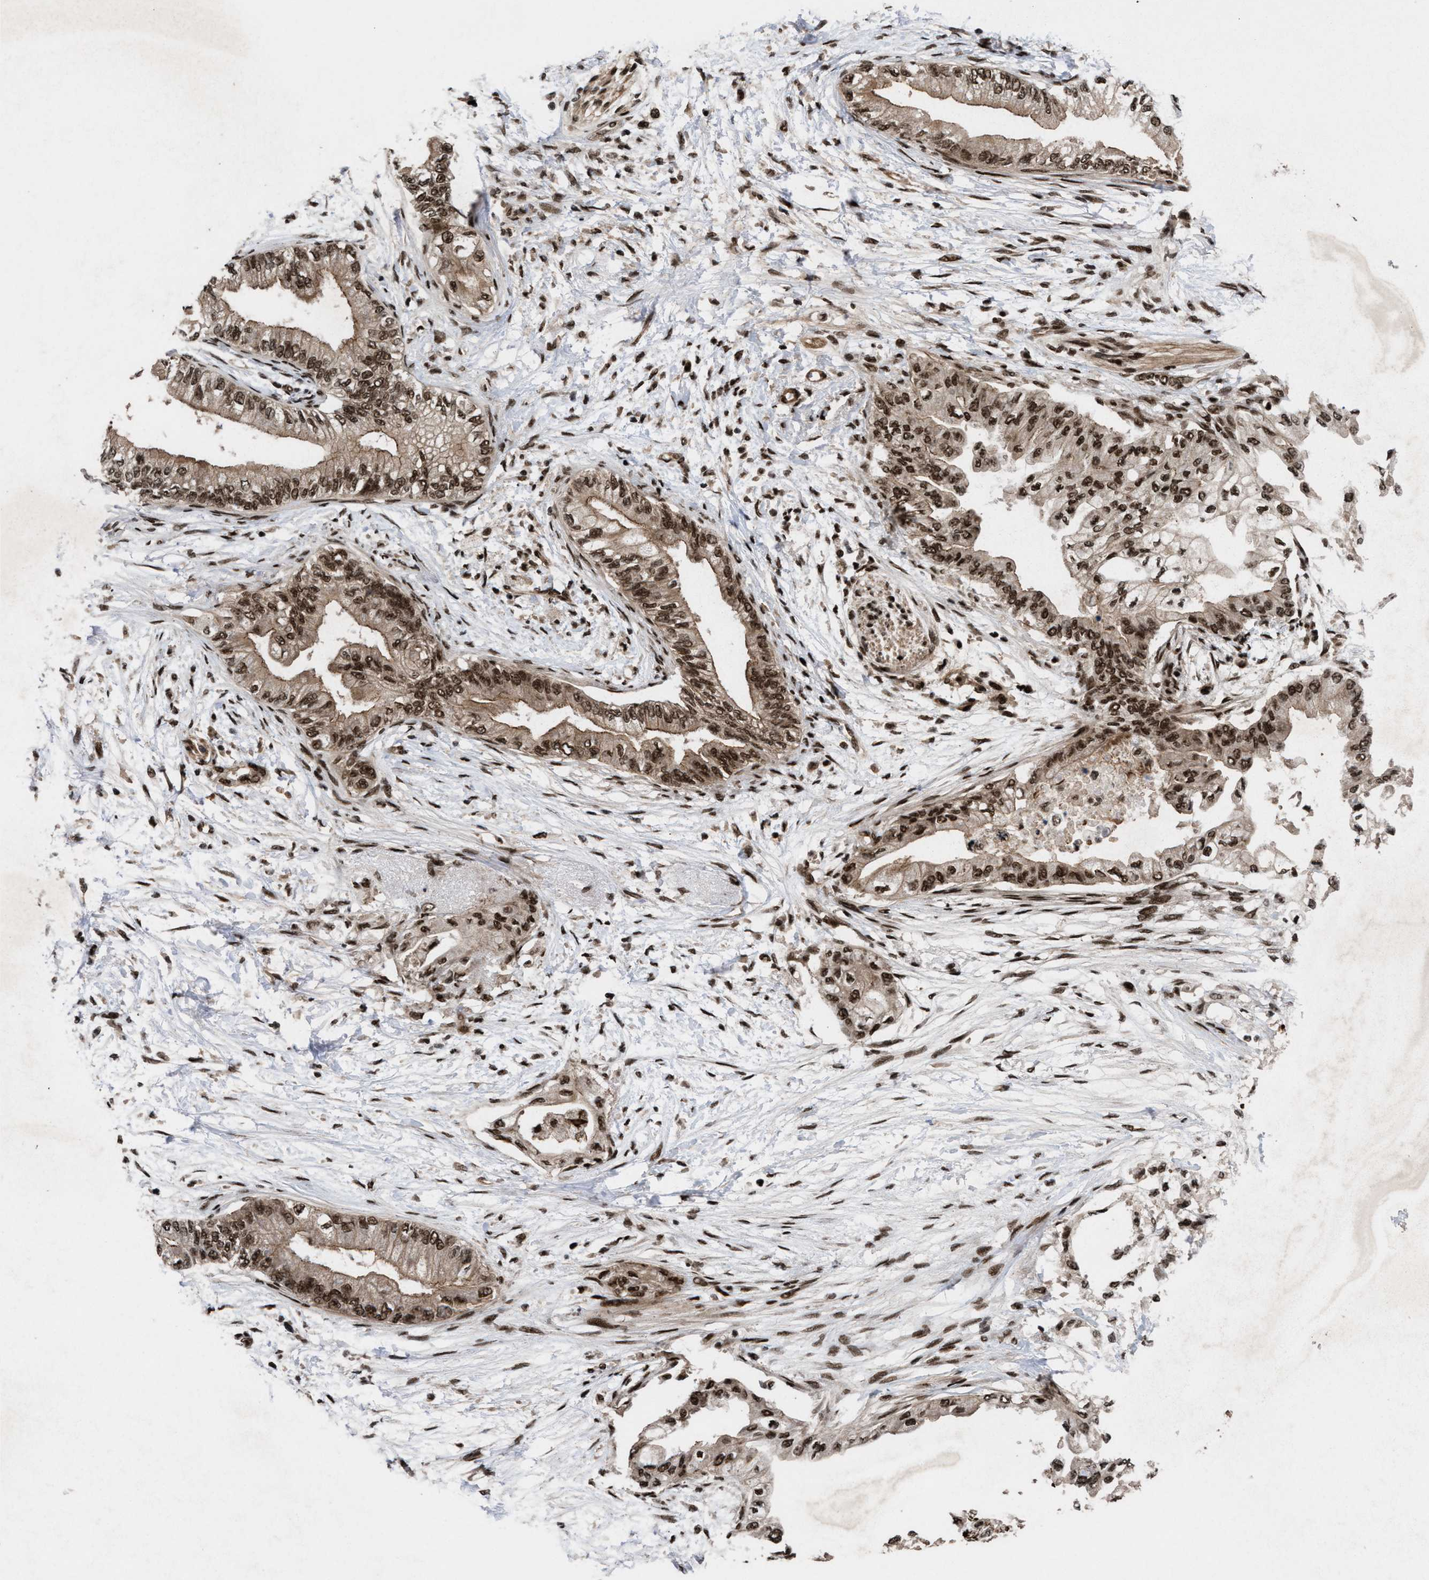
{"staining": {"intensity": "moderate", "quantity": ">75%", "location": "cytoplasmic/membranous,nuclear"}, "tissue": "pancreatic cancer", "cell_type": "Tumor cells", "image_type": "cancer", "snomed": [{"axis": "morphology", "description": "Normal tissue, NOS"}, {"axis": "morphology", "description": "Adenocarcinoma, NOS"}, {"axis": "topography", "description": "Pancreas"}, {"axis": "topography", "description": "Duodenum"}], "caption": "IHC histopathology image of pancreatic cancer (adenocarcinoma) stained for a protein (brown), which demonstrates medium levels of moderate cytoplasmic/membranous and nuclear expression in approximately >75% of tumor cells.", "gene": "WIZ", "patient": {"sex": "female", "age": 60}}